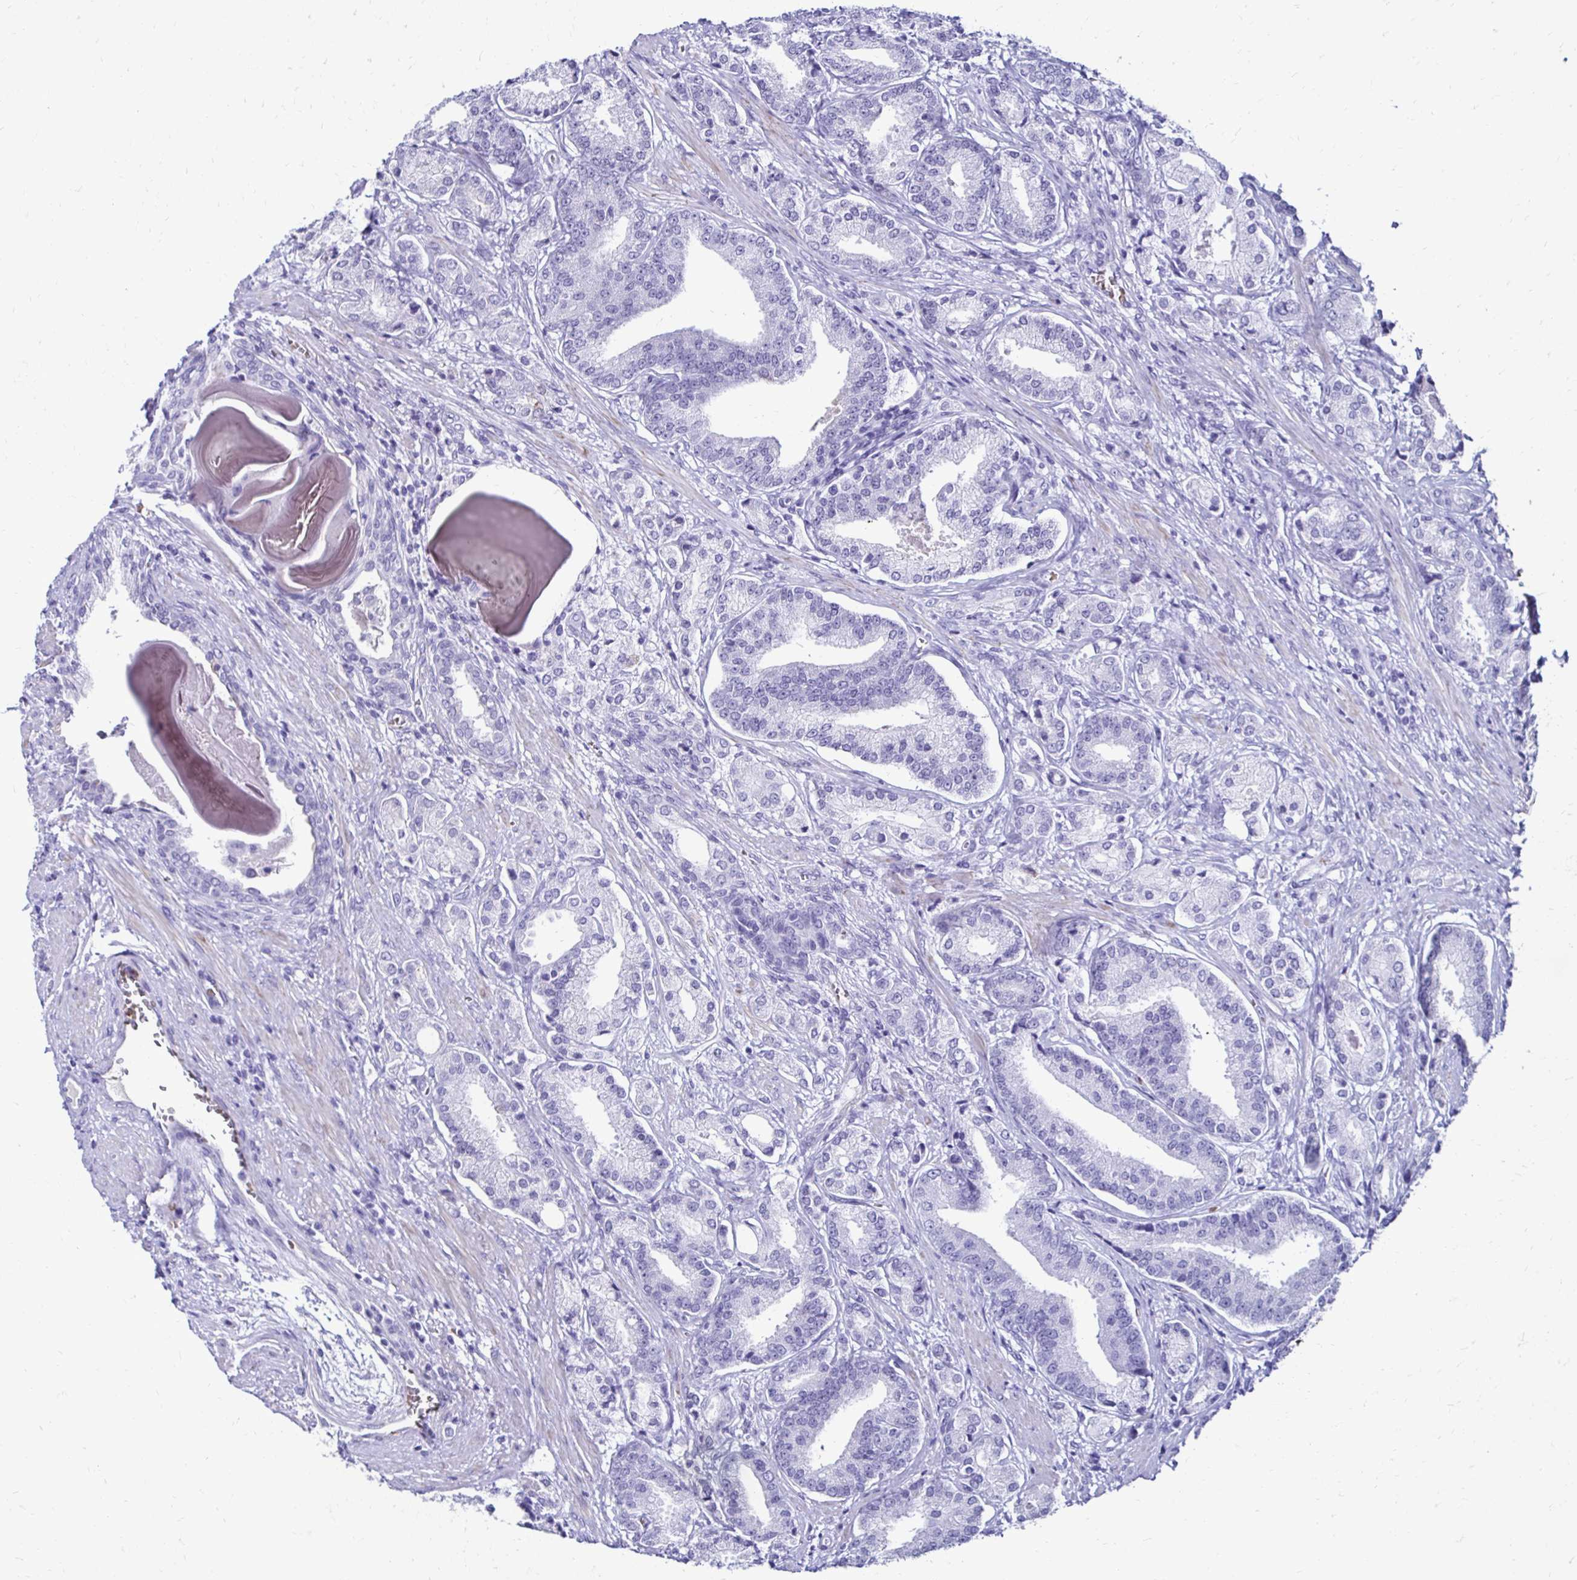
{"staining": {"intensity": "negative", "quantity": "none", "location": "none"}, "tissue": "prostate cancer", "cell_type": "Tumor cells", "image_type": "cancer", "snomed": [{"axis": "morphology", "description": "Adenocarcinoma, High grade"}, {"axis": "topography", "description": "Prostate and seminal vesicle, NOS"}], "caption": "Tumor cells show no significant protein staining in prostate cancer (adenocarcinoma (high-grade)).", "gene": "RHBDL3", "patient": {"sex": "male", "age": 61}}